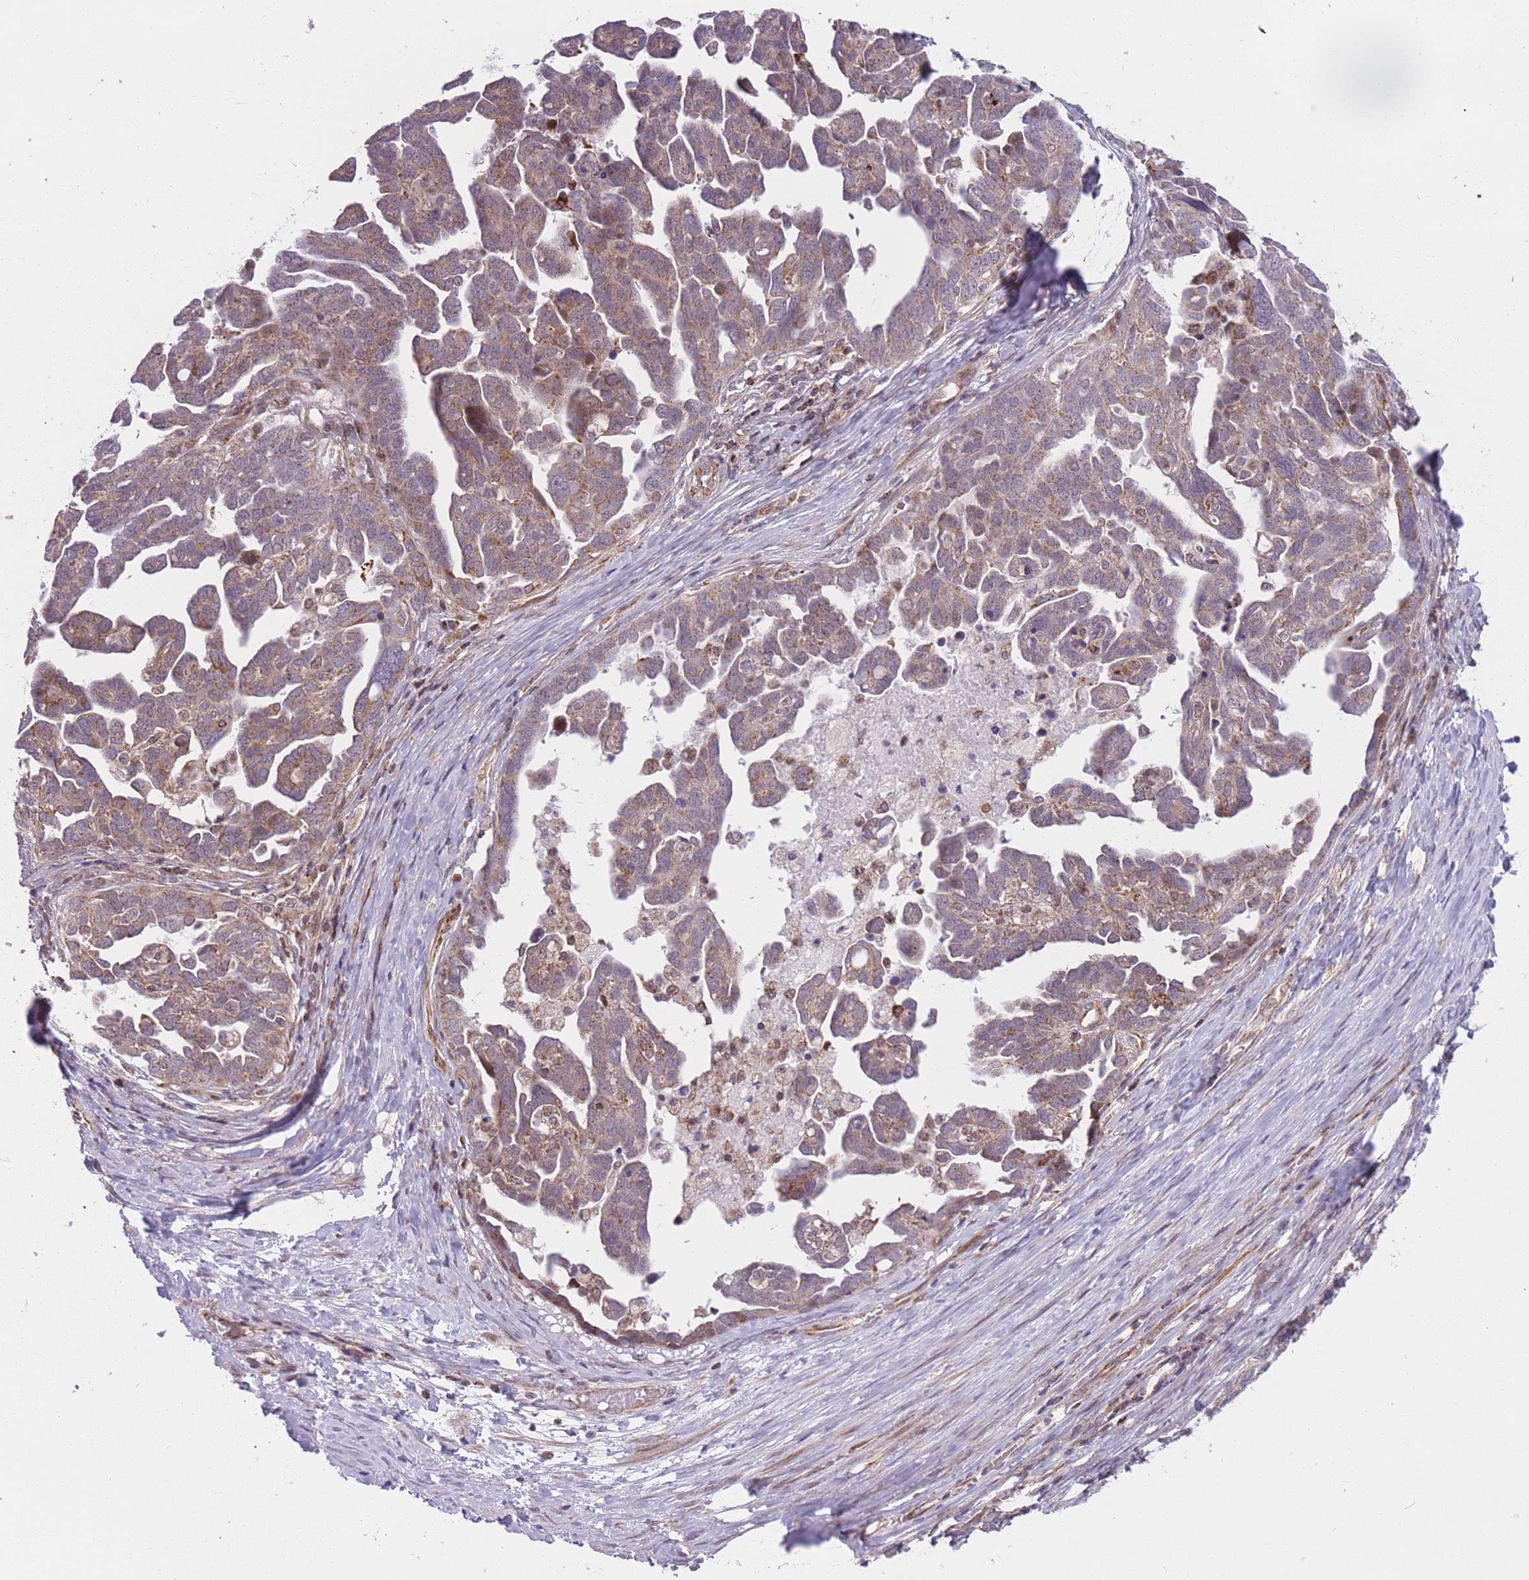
{"staining": {"intensity": "moderate", "quantity": ">75%", "location": "cytoplasmic/membranous"}, "tissue": "ovarian cancer", "cell_type": "Tumor cells", "image_type": "cancer", "snomed": [{"axis": "morphology", "description": "Cystadenocarcinoma, serous, NOS"}, {"axis": "topography", "description": "Ovary"}], "caption": "Protein expression analysis of human serous cystadenocarcinoma (ovarian) reveals moderate cytoplasmic/membranous expression in about >75% of tumor cells.", "gene": "DPYSL4", "patient": {"sex": "female", "age": 54}}